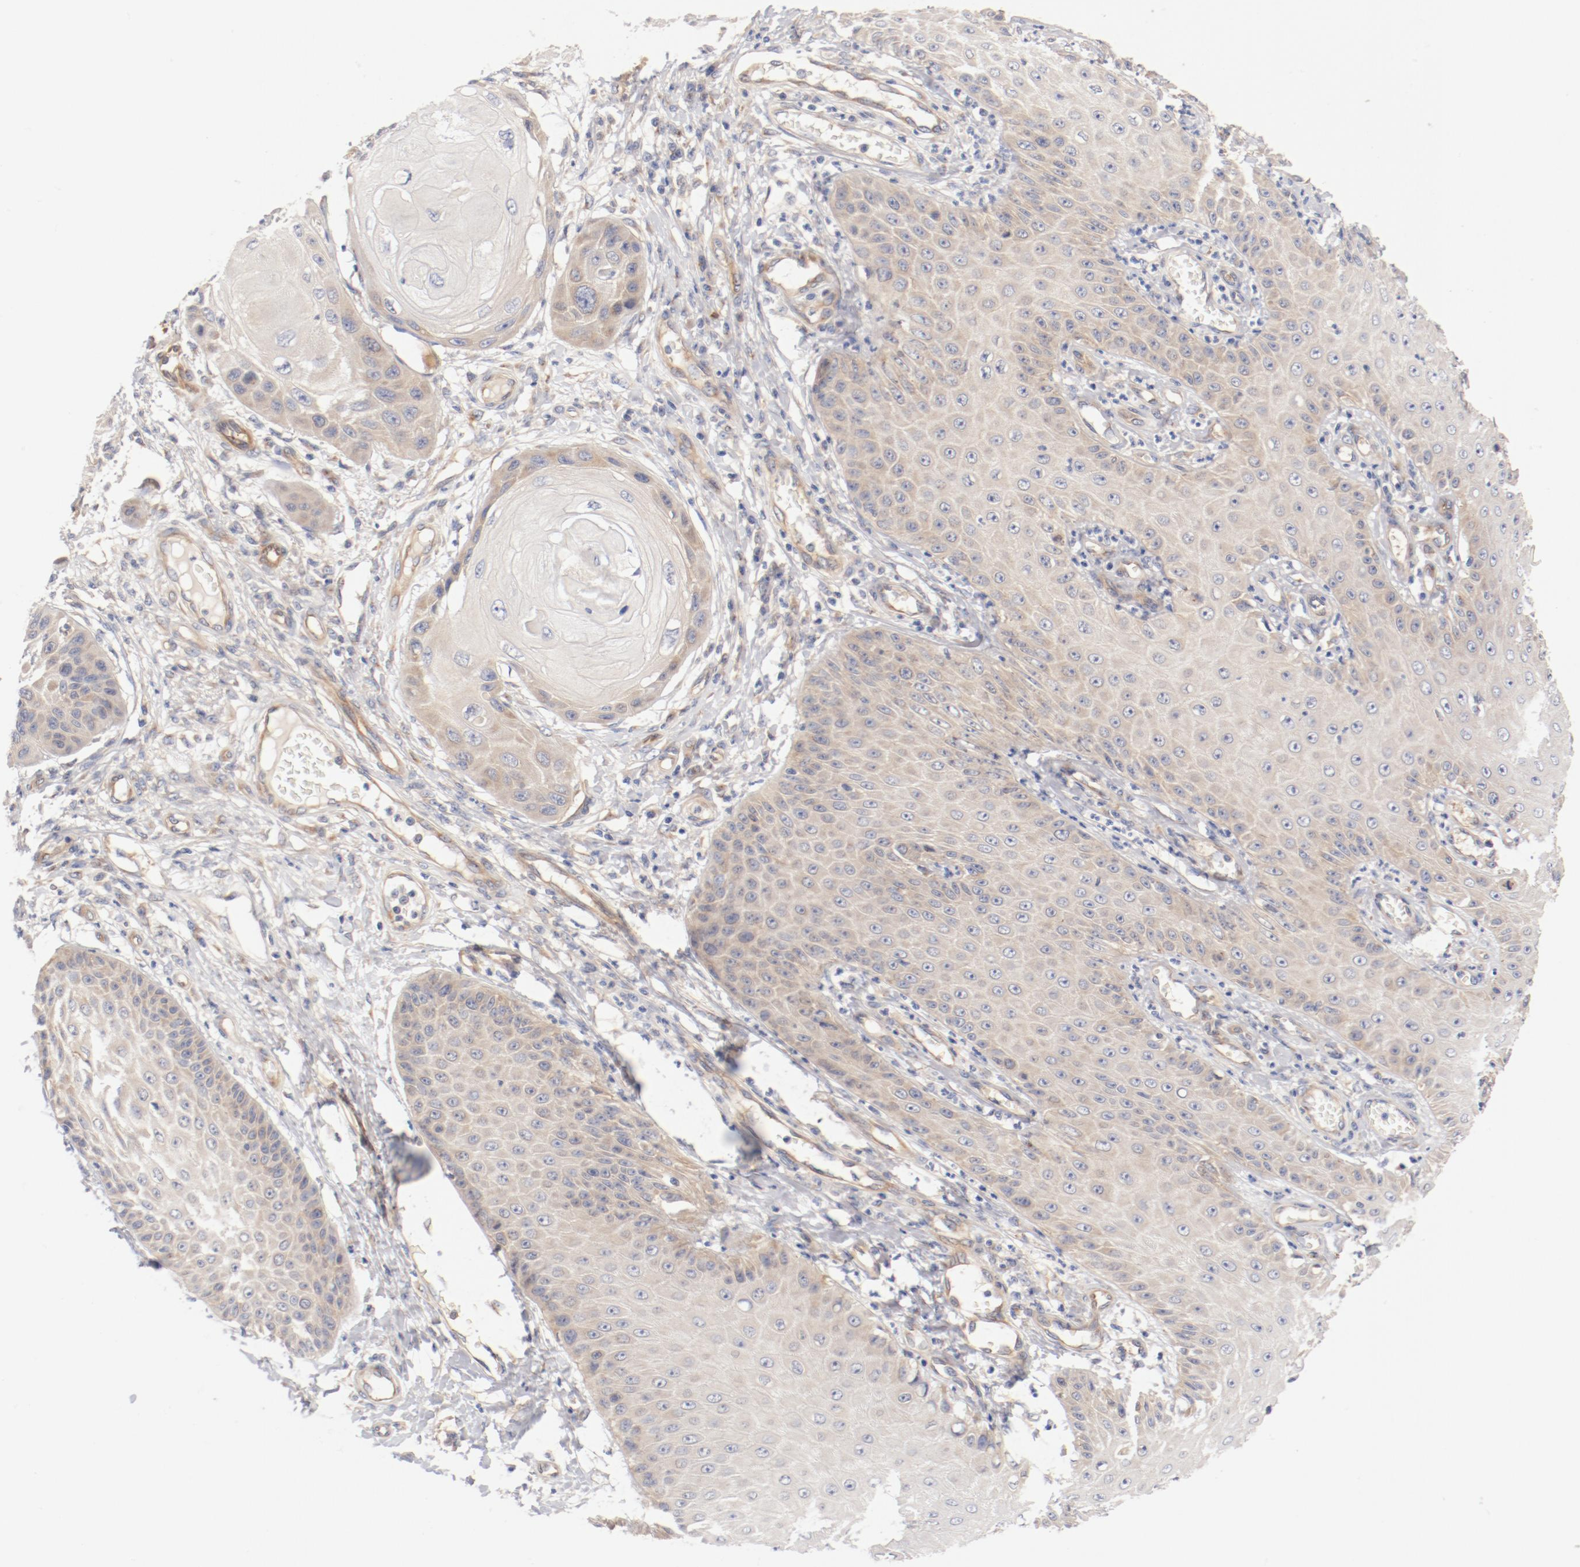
{"staining": {"intensity": "weak", "quantity": "25%-75%", "location": "cytoplasmic/membranous"}, "tissue": "skin cancer", "cell_type": "Tumor cells", "image_type": "cancer", "snomed": [{"axis": "morphology", "description": "Squamous cell carcinoma, NOS"}, {"axis": "topography", "description": "Skin"}], "caption": "Protein expression analysis of squamous cell carcinoma (skin) reveals weak cytoplasmic/membranous positivity in about 25%-75% of tumor cells.", "gene": "DYNC1H1", "patient": {"sex": "female", "age": 40}}